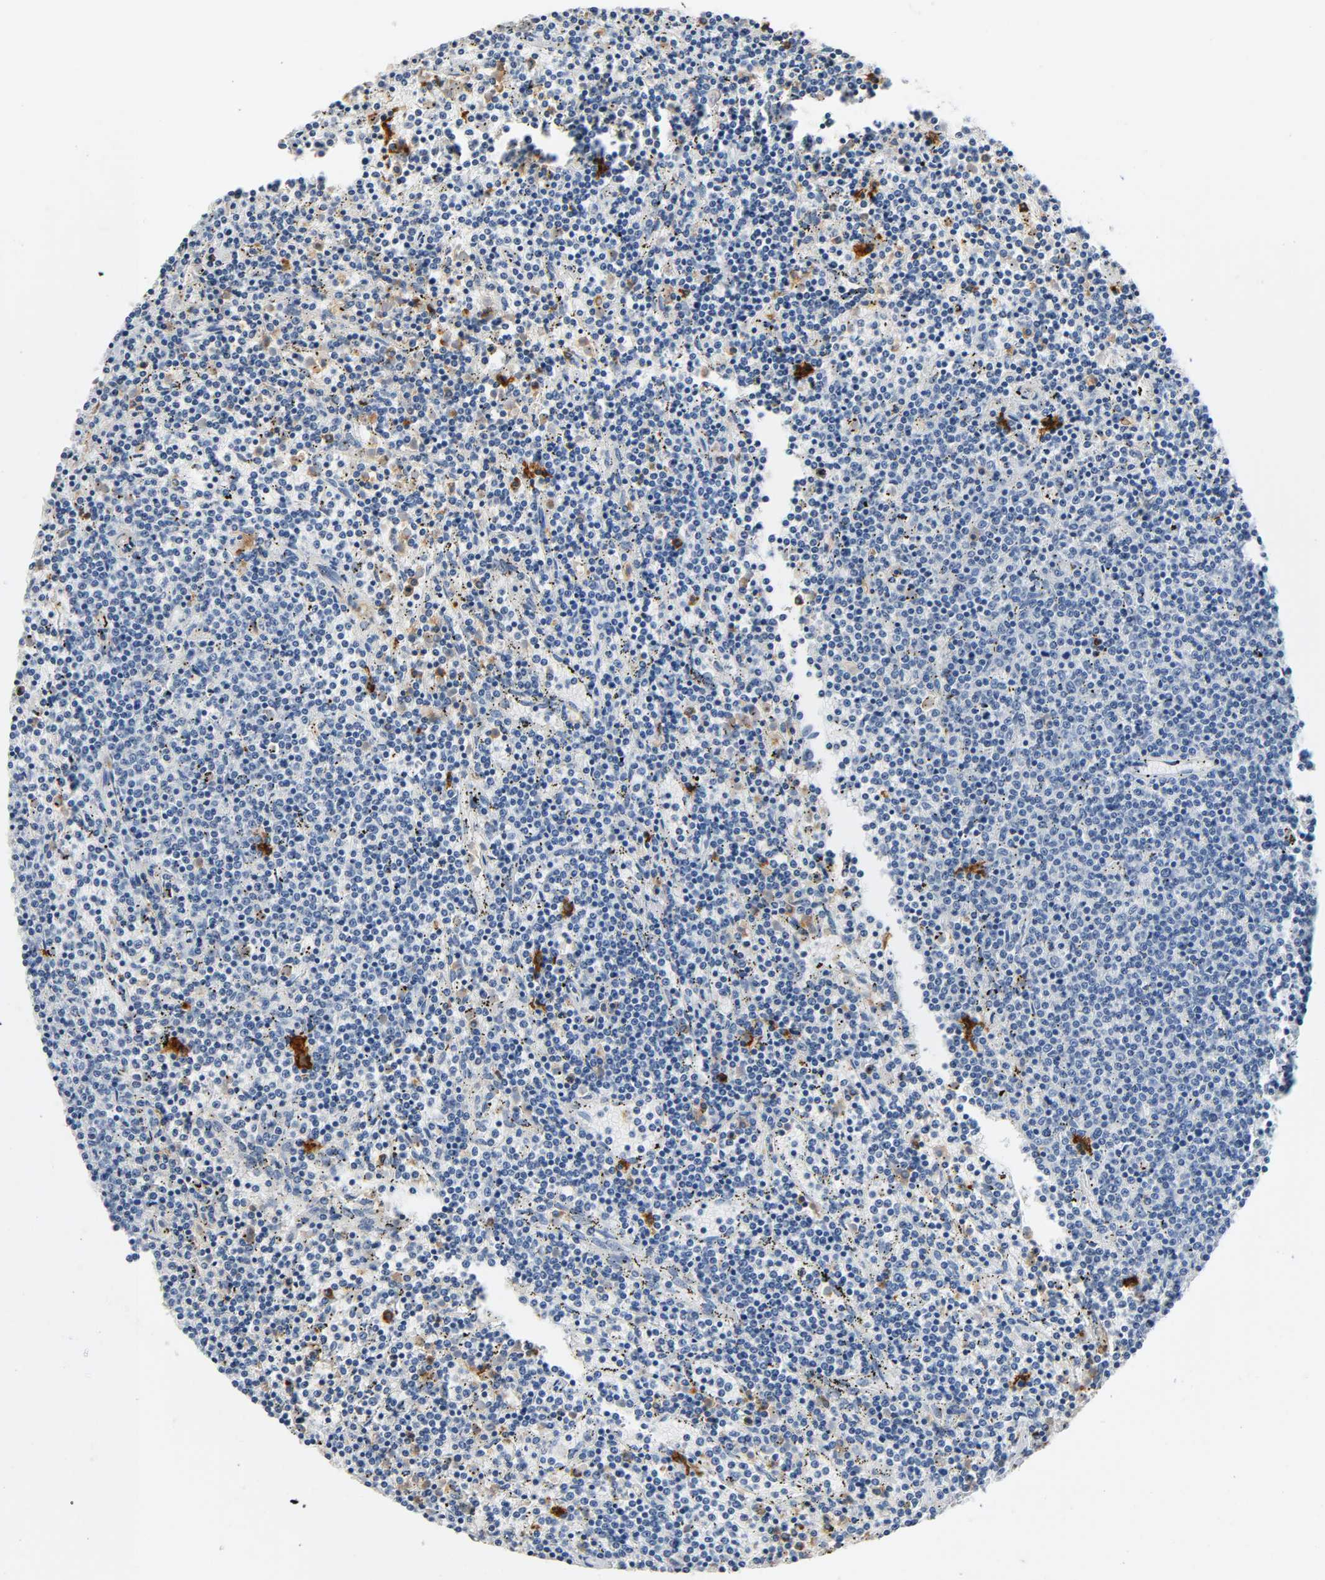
{"staining": {"intensity": "negative", "quantity": "none", "location": "none"}, "tissue": "lymphoma", "cell_type": "Tumor cells", "image_type": "cancer", "snomed": [{"axis": "morphology", "description": "Malignant lymphoma, non-Hodgkin's type, Low grade"}, {"axis": "topography", "description": "Spleen"}], "caption": "Lymphoma was stained to show a protein in brown. There is no significant staining in tumor cells.", "gene": "ANPEP", "patient": {"sex": "female", "age": 50}}